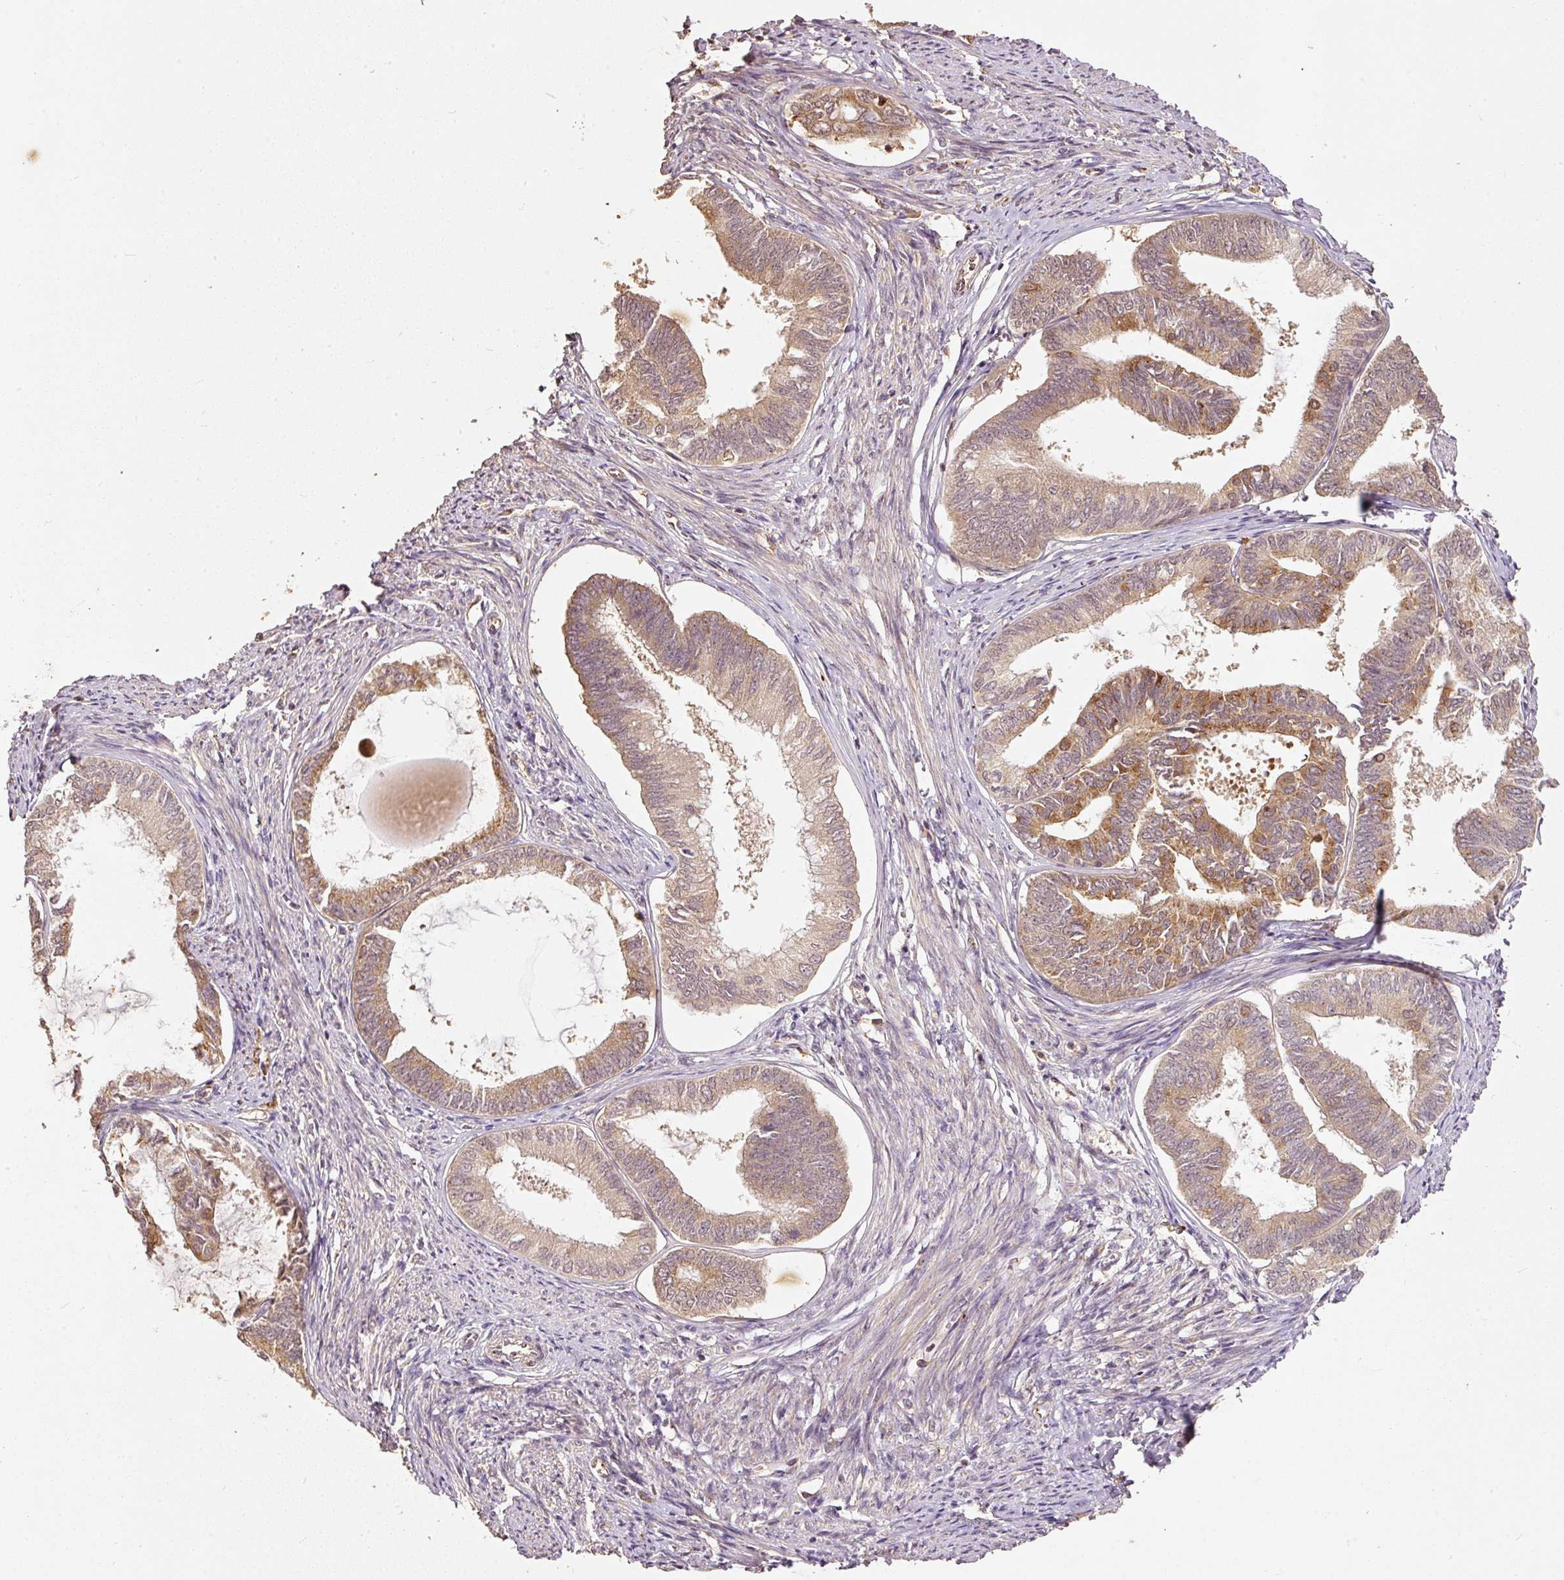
{"staining": {"intensity": "moderate", "quantity": ">75%", "location": "cytoplasmic/membranous"}, "tissue": "endometrial cancer", "cell_type": "Tumor cells", "image_type": "cancer", "snomed": [{"axis": "morphology", "description": "Adenocarcinoma, NOS"}, {"axis": "topography", "description": "Endometrium"}], "caption": "Endometrial adenocarcinoma was stained to show a protein in brown. There is medium levels of moderate cytoplasmic/membranous positivity in about >75% of tumor cells.", "gene": "FUT8", "patient": {"sex": "female", "age": 86}}